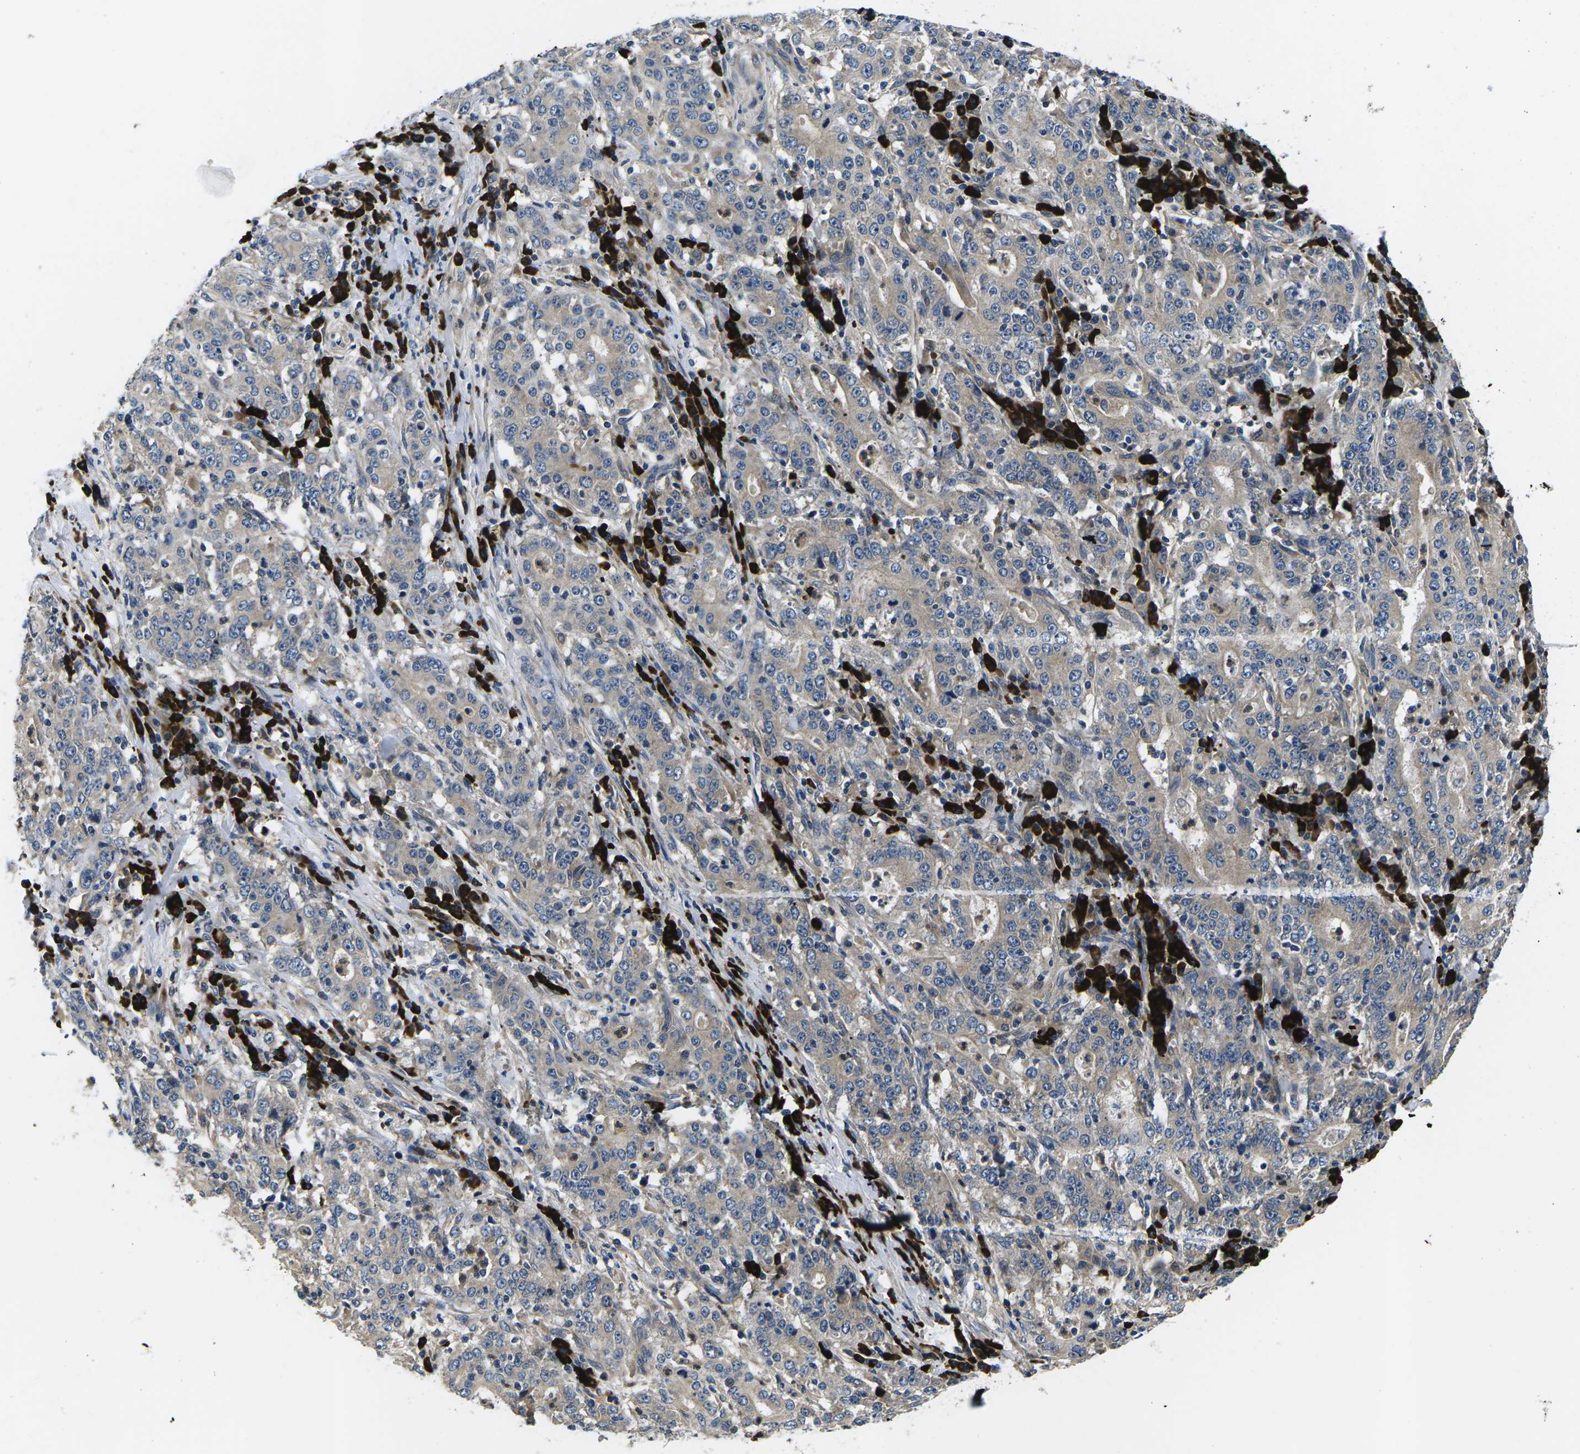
{"staining": {"intensity": "negative", "quantity": "none", "location": "none"}, "tissue": "stomach cancer", "cell_type": "Tumor cells", "image_type": "cancer", "snomed": [{"axis": "morphology", "description": "Normal tissue, NOS"}, {"axis": "morphology", "description": "Adenocarcinoma, NOS"}, {"axis": "topography", "description": "Stomach, upper"}, {"axis": "topography", "description": "Stomach"}], "caption": "Tumor cells show no significant expression in adenocarcinoma (stomach).", "gene": "PLCE1", "patient": {"sex": "male", "age": 59}}